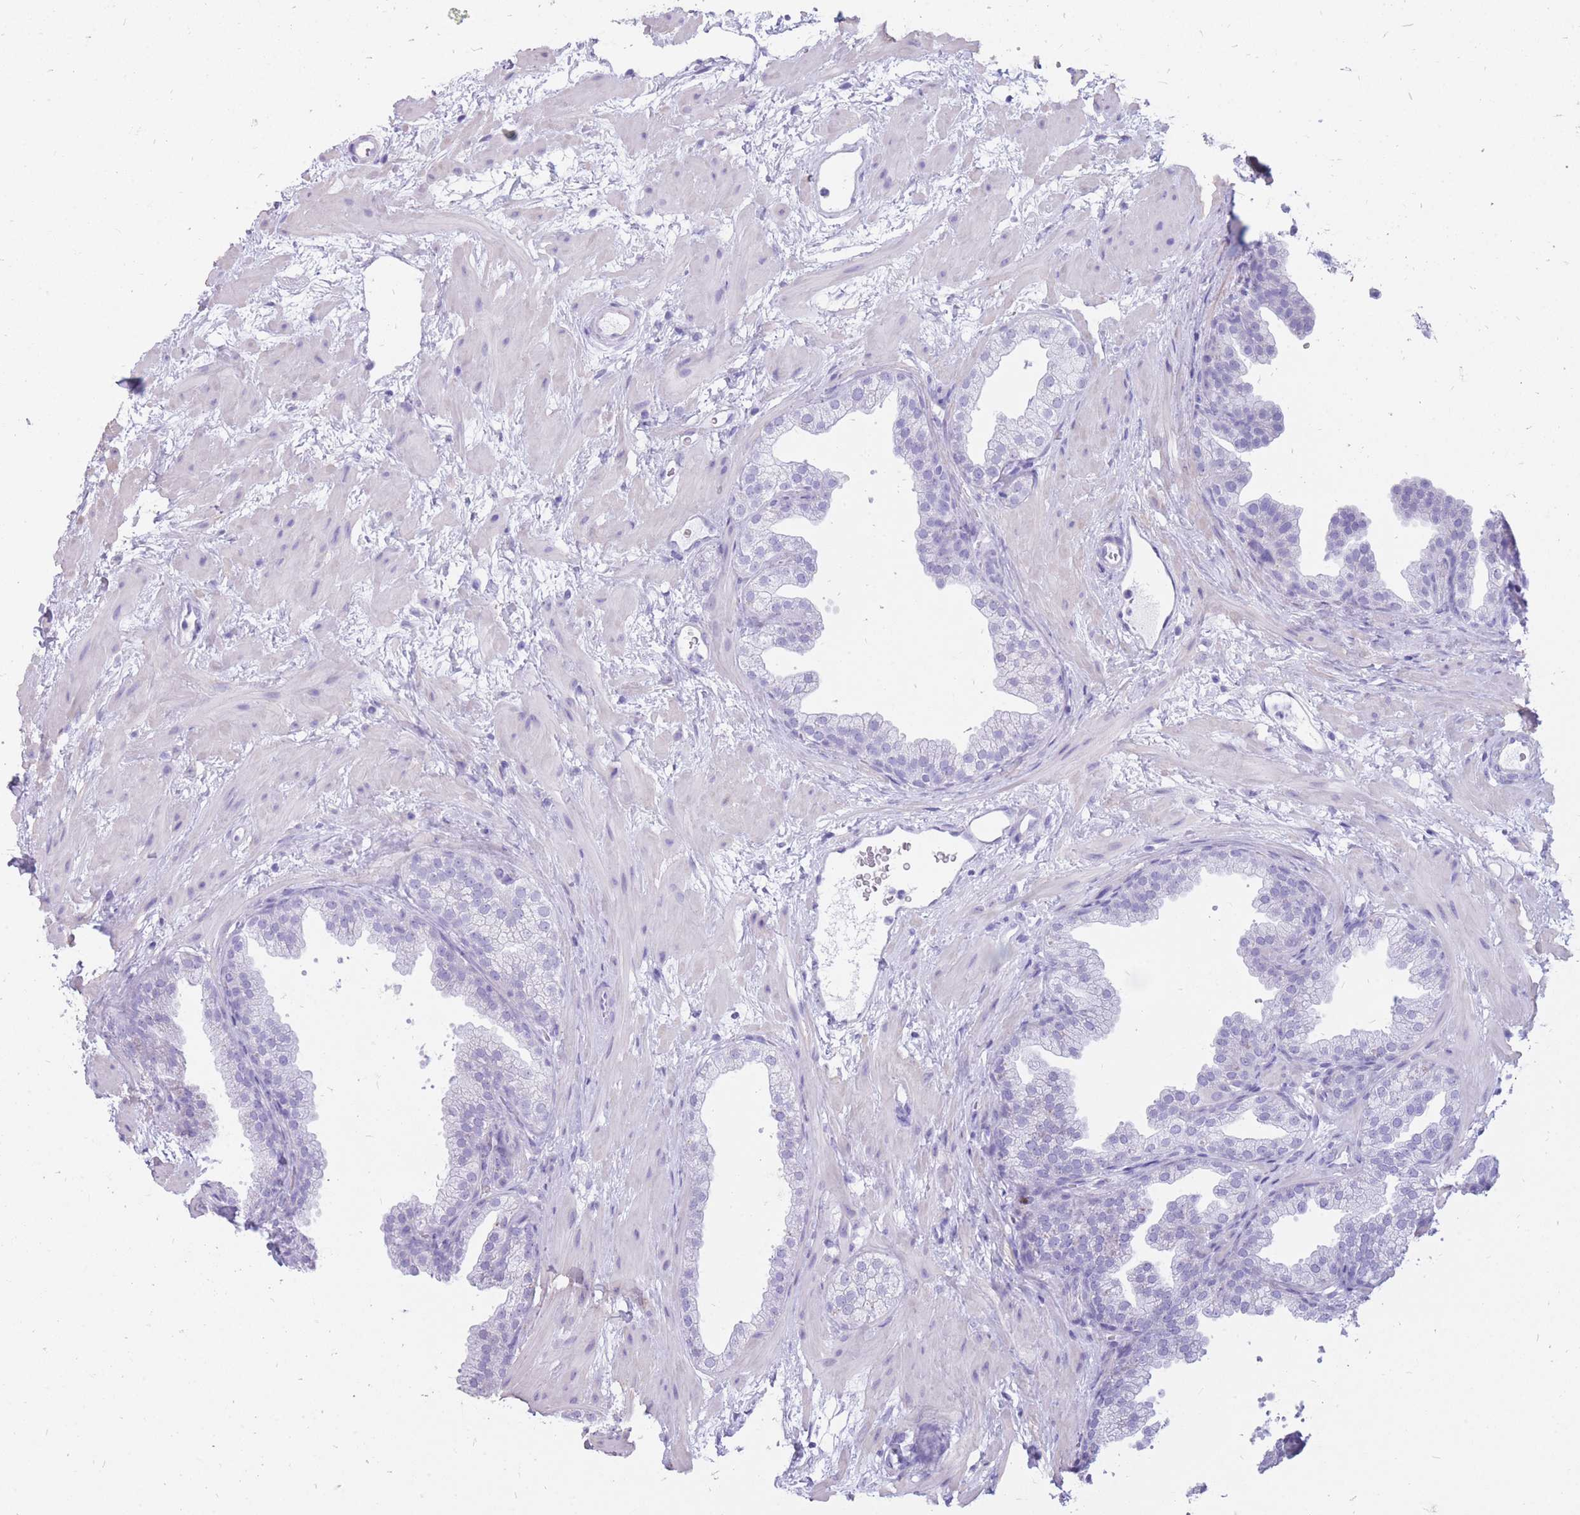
{"staining": {"intensity": "negative", "quantity": "none", "location": "none"}, "tissue": "prostate", "cell_type": "Glandular cells", "image_type": "normal", "snomed": [{"axis": "morphology", "description": "Normal tissue, NOS"}, {"axis": "topography", "description": "Prostate"}], "caption": "The IHC histopathology image has no significant staining in glandular cells of prostate. (DAB (3,3'-diaminobenzidine) immunohistochemistry (IHC) with hematoxylin counter stain).", "gene": "CYP21A2", "patient": {"sex": "male", "age": 37}}